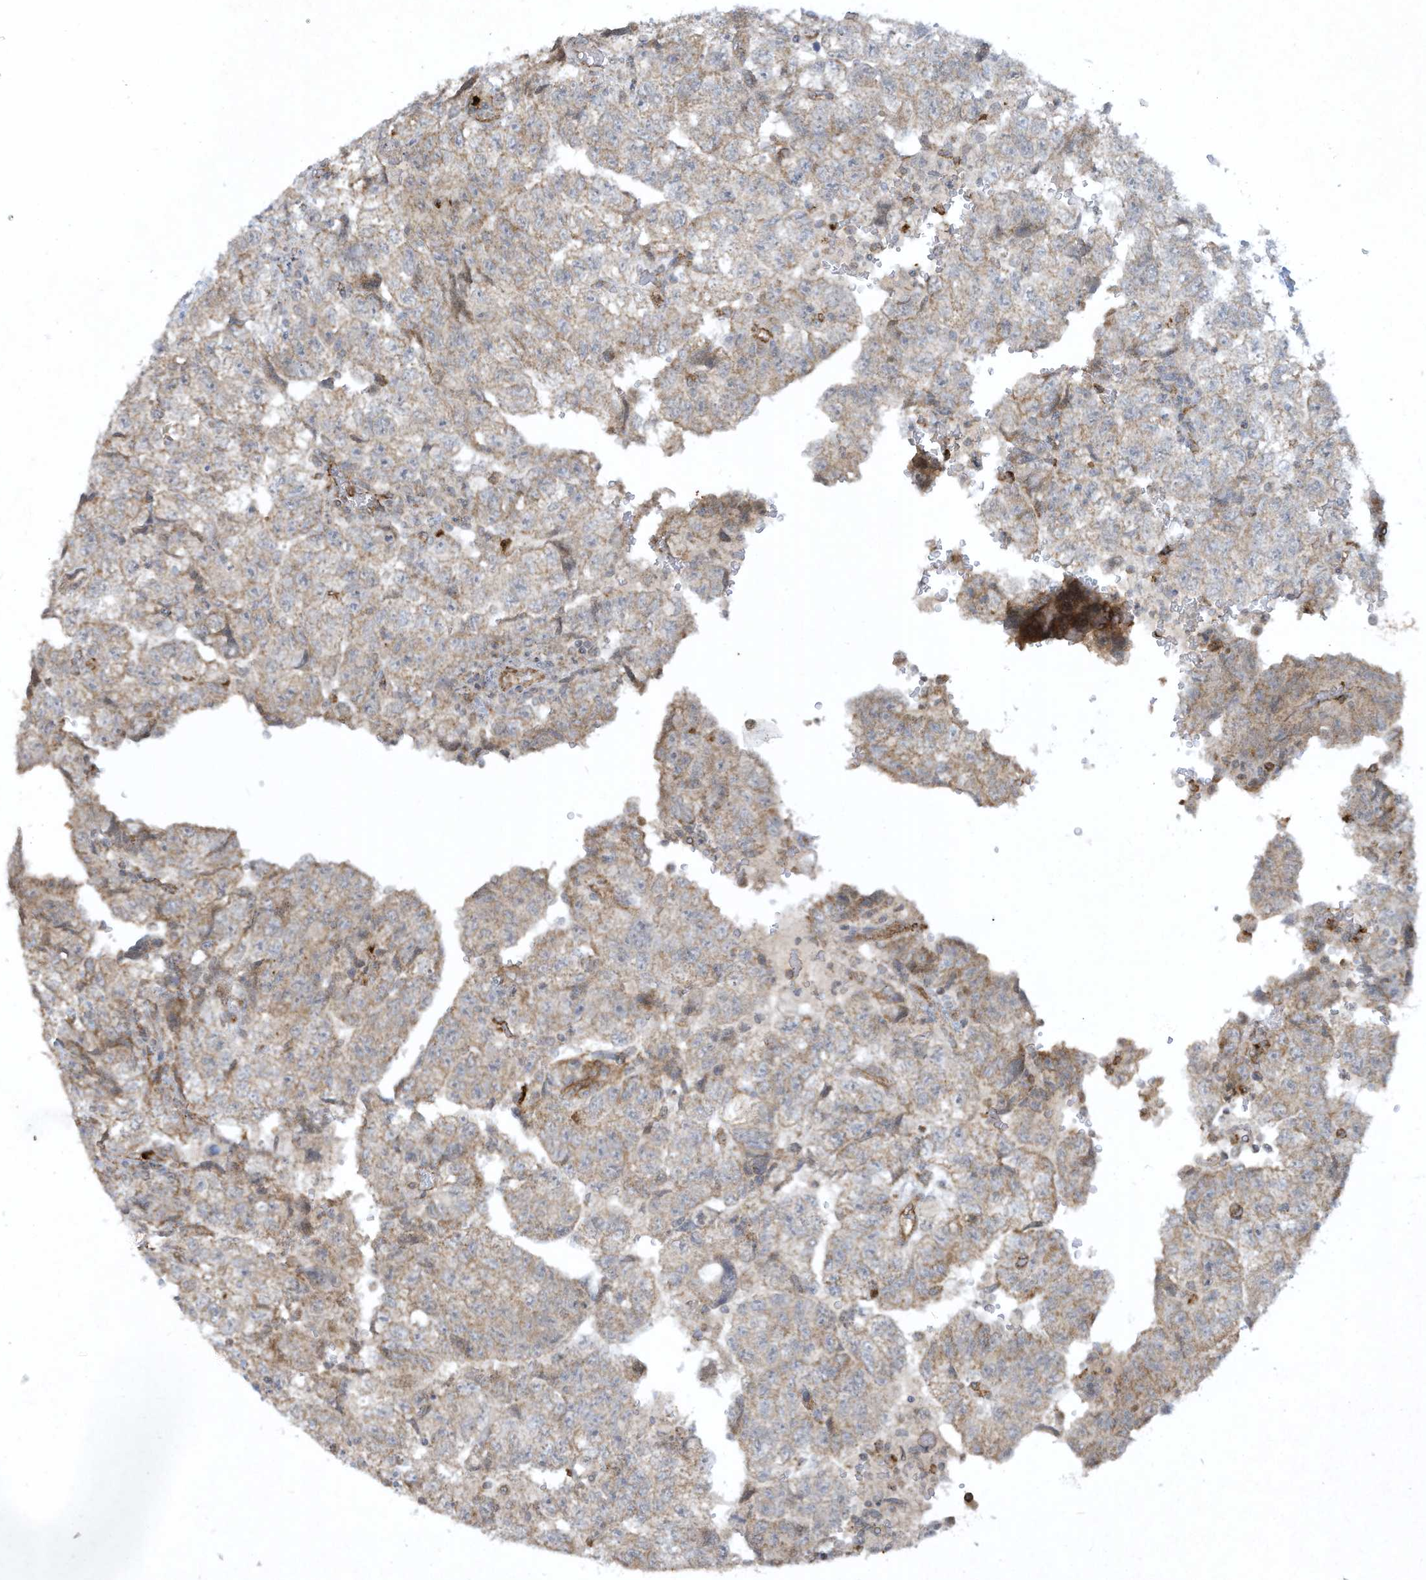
{"staining": {"intensity": "weak", "quantity": ">75%", "location": "cytoplasmic/membranous"}, "tissue": "testis cancer", "cell_type": "Tumor cells", "image_type": "cancer", "snomed": [{"axis": "morphology", "description": "Carcinoma, Embryonal, NOS"}, {"axis": "topography", "description": "Testis"}], "caption": "Tumor cells exhibit weak cytoplasmic/membranous positivity in about >75% of cells in testis embryonal carcinoma.", "gene": "CHRNA4", "patient": {"sex": "male", "age": 36}}